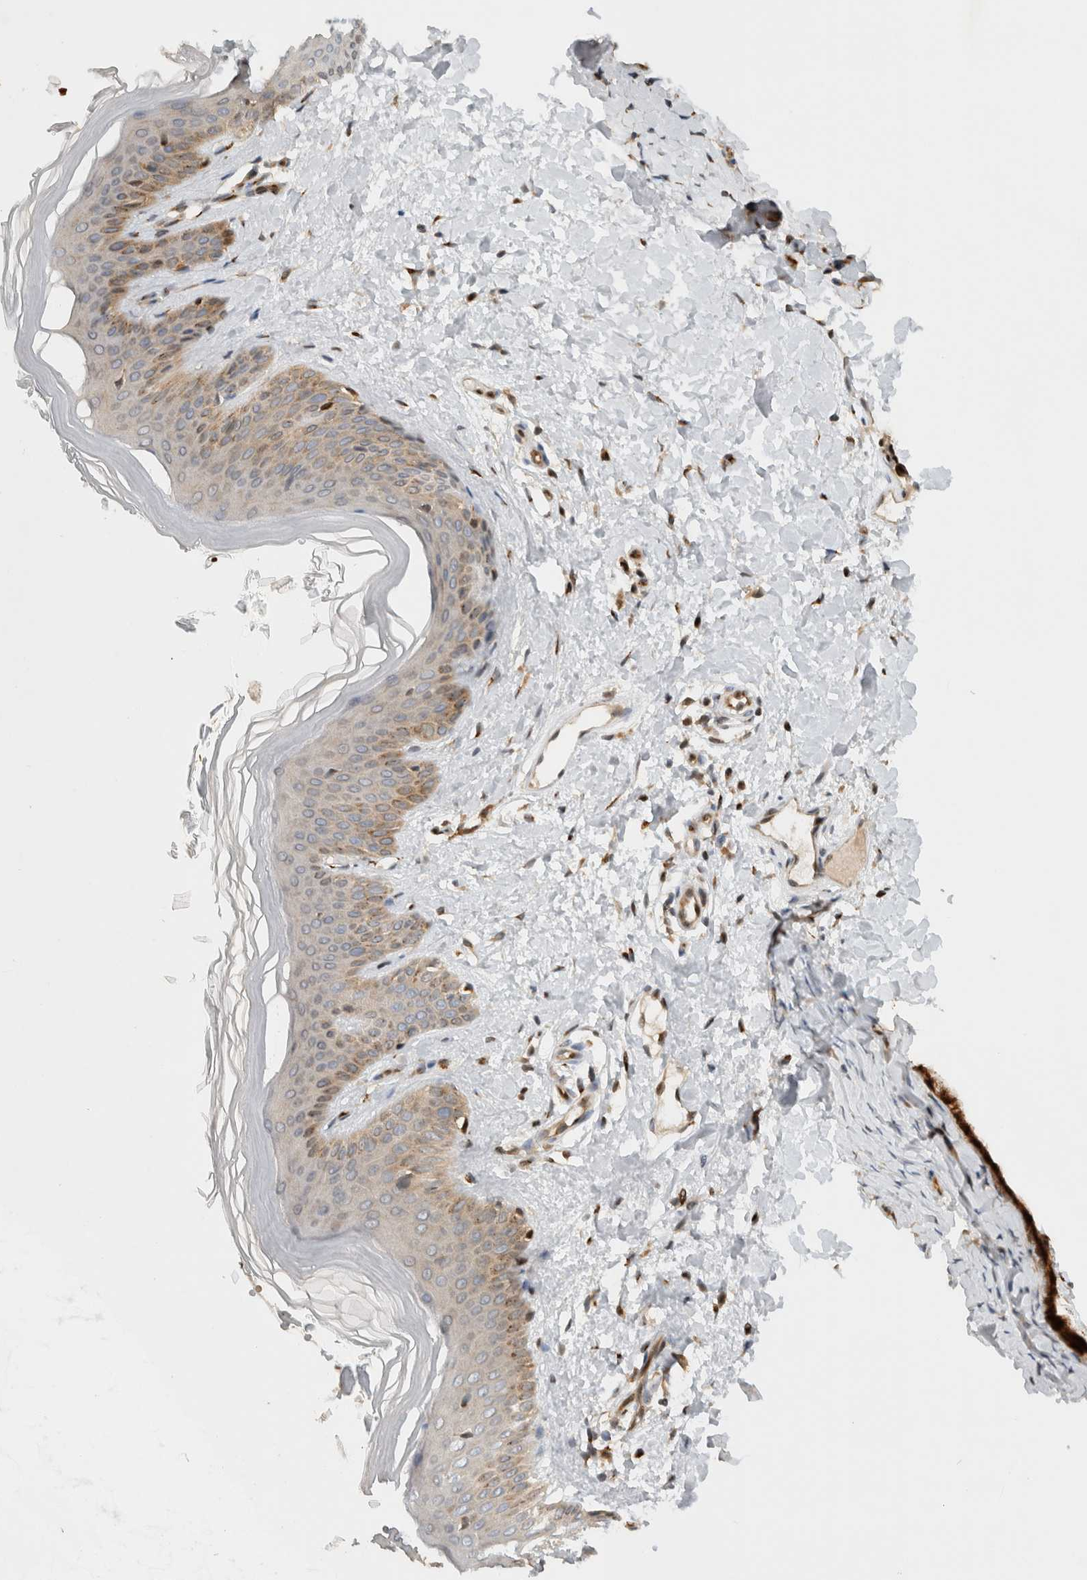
{"staining": {"intensity": "negative", "quantity": "none", "location": "none"}, "tissue": "skin", "cell_type": "Fibroblasts", "image_type": "normal", "snomed": [{"axis": "morphology", "description": "Normal tissue, NOS"}, {"axis": "morphology", "description": "Malignant melanoma, Metastatic site"}, {"axis": "topography", "description": "Skin"}], "caption": "The micrograph shows no significant expression in fibroblasts of skin. Nuclei are stained in blue.", "gene": "OTUD6B", "patient": {"sex": "male", "age": 41}}